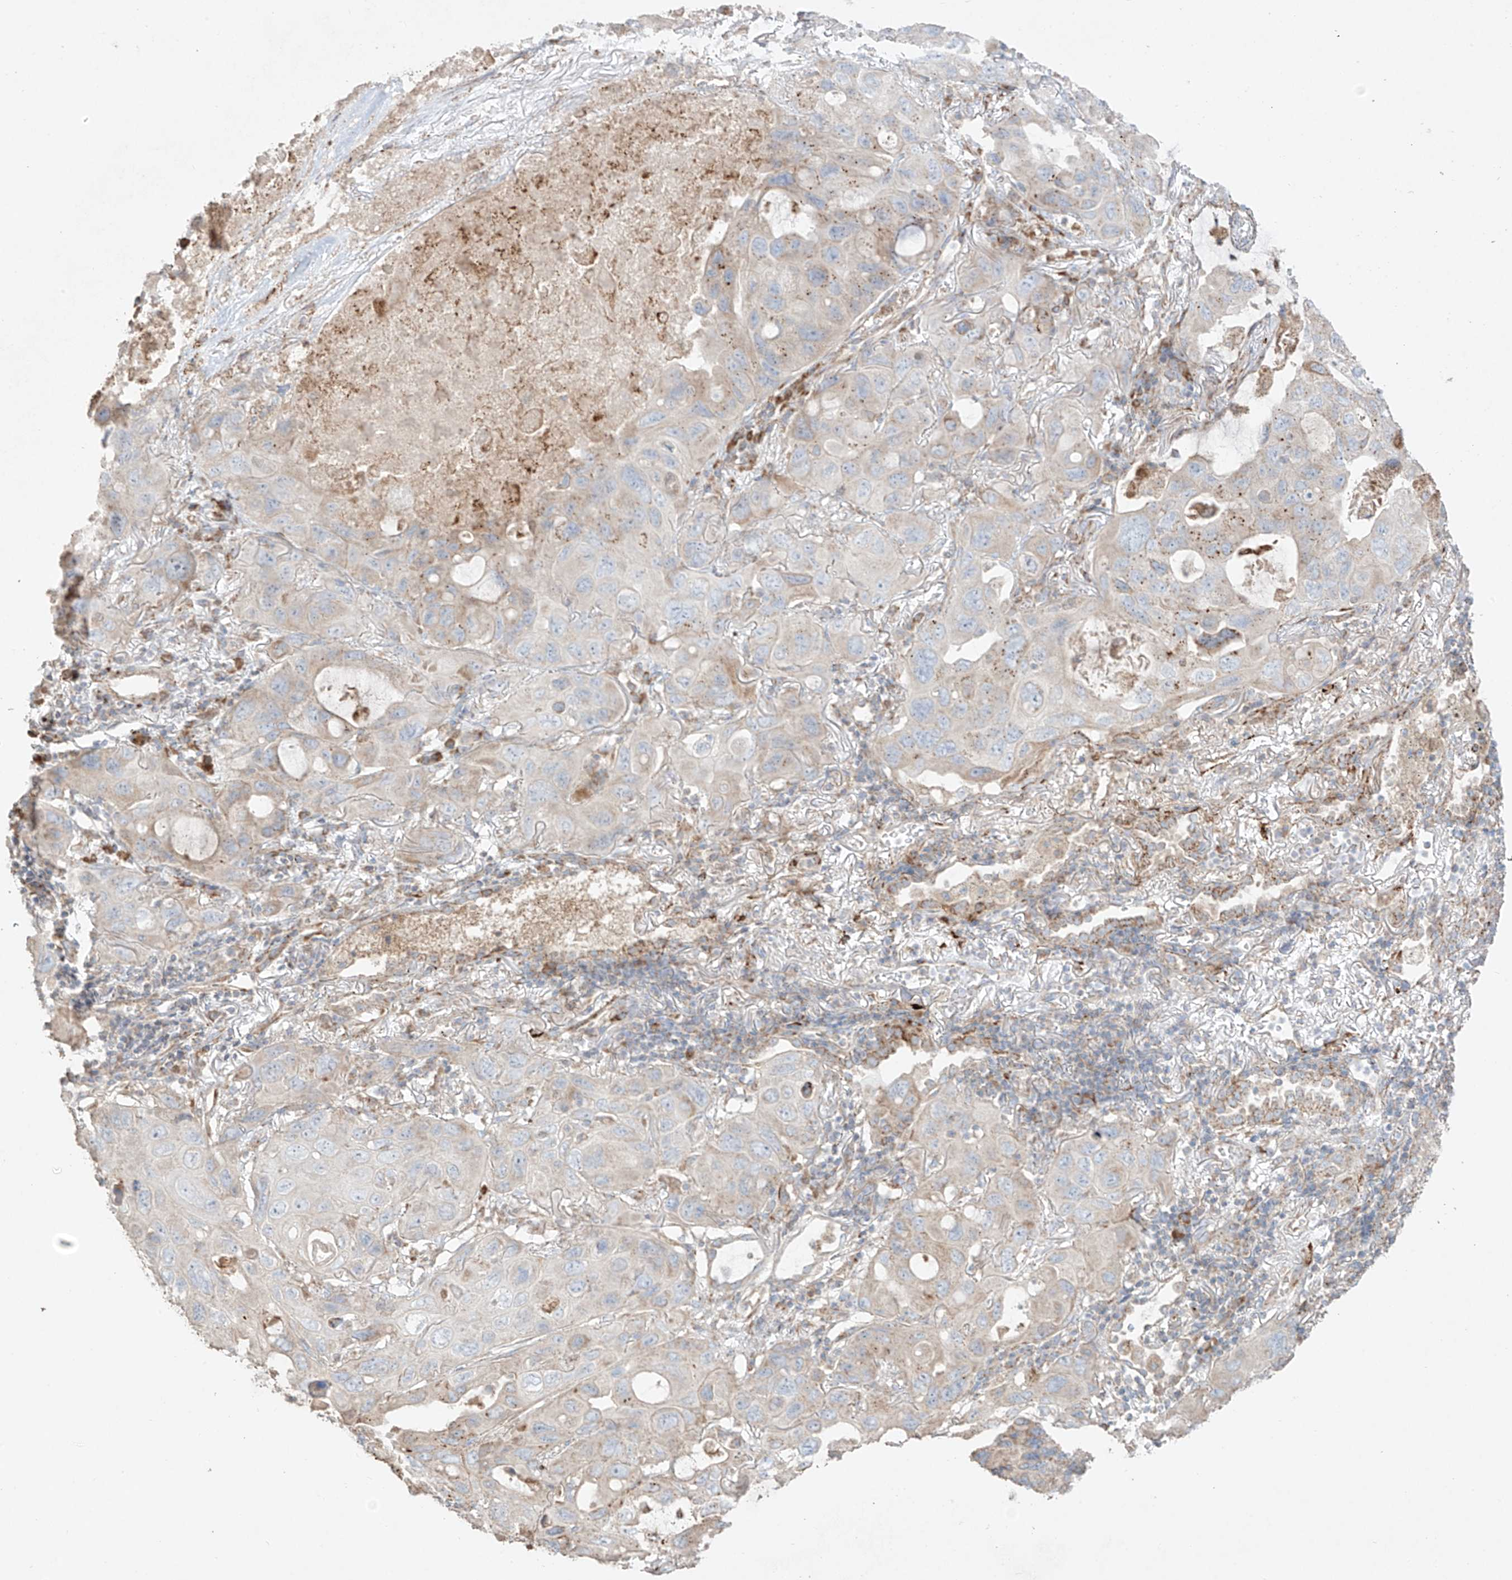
{"staining": {"intensity": "weak", "quantity": "<25%", "location": "cytoplasmic/membranous"}, "tissue": "lung cancer", "cell_type": "Tumor cells", "image_type": "cancer", "snomed": [{"axis": "morphology", "description": "Squamous cell carcinoma, NOS"}, {"axis": "topography", "description": "Lung"}], "caption": "This is an IHC photomicrograph of human lung squamous cell carcinoma. There is no expression in tumor cells.", "gene": "COLGALT2", "patient": {"sex": "female", "age": 73}}